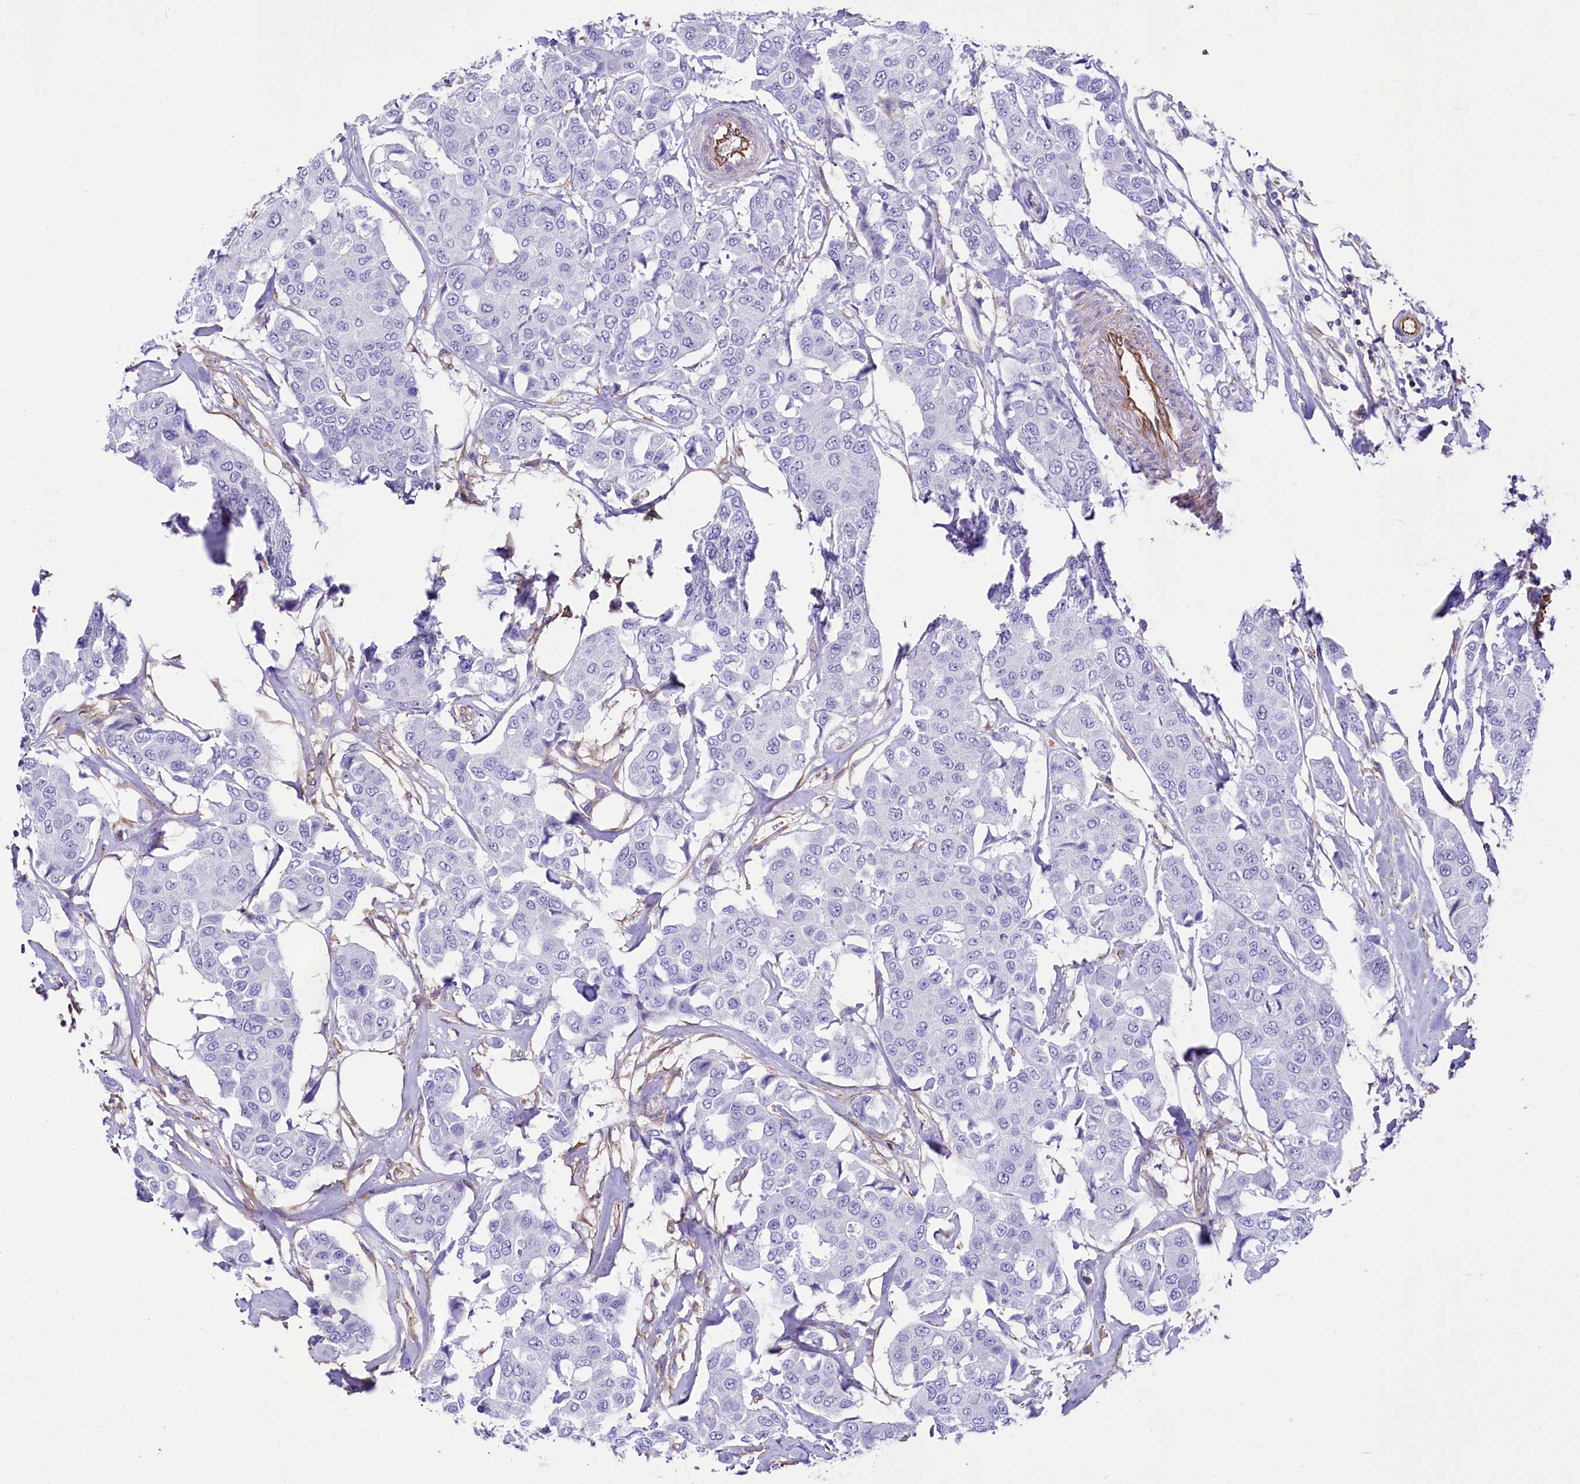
{"staining": {"intensity": "negative", "quantity": "none", "location": "none"}, "tissue": "breast cancer", "cell_type": "Tumor cells", "image_type": "cancer", "snomed": [{"axis": "morphology", "description": "Duct carcinoma"}, {"axis": "topography", "description": "Breast"}], "caption": "DAB (3,3'-diaminobenzidine) immunohistochemical staining of breast invasive ductal carcinoma demonstrates no significant expression in tumor cells.", "gene": "CD99", "patient": {"sex": "female", "age": 80}}